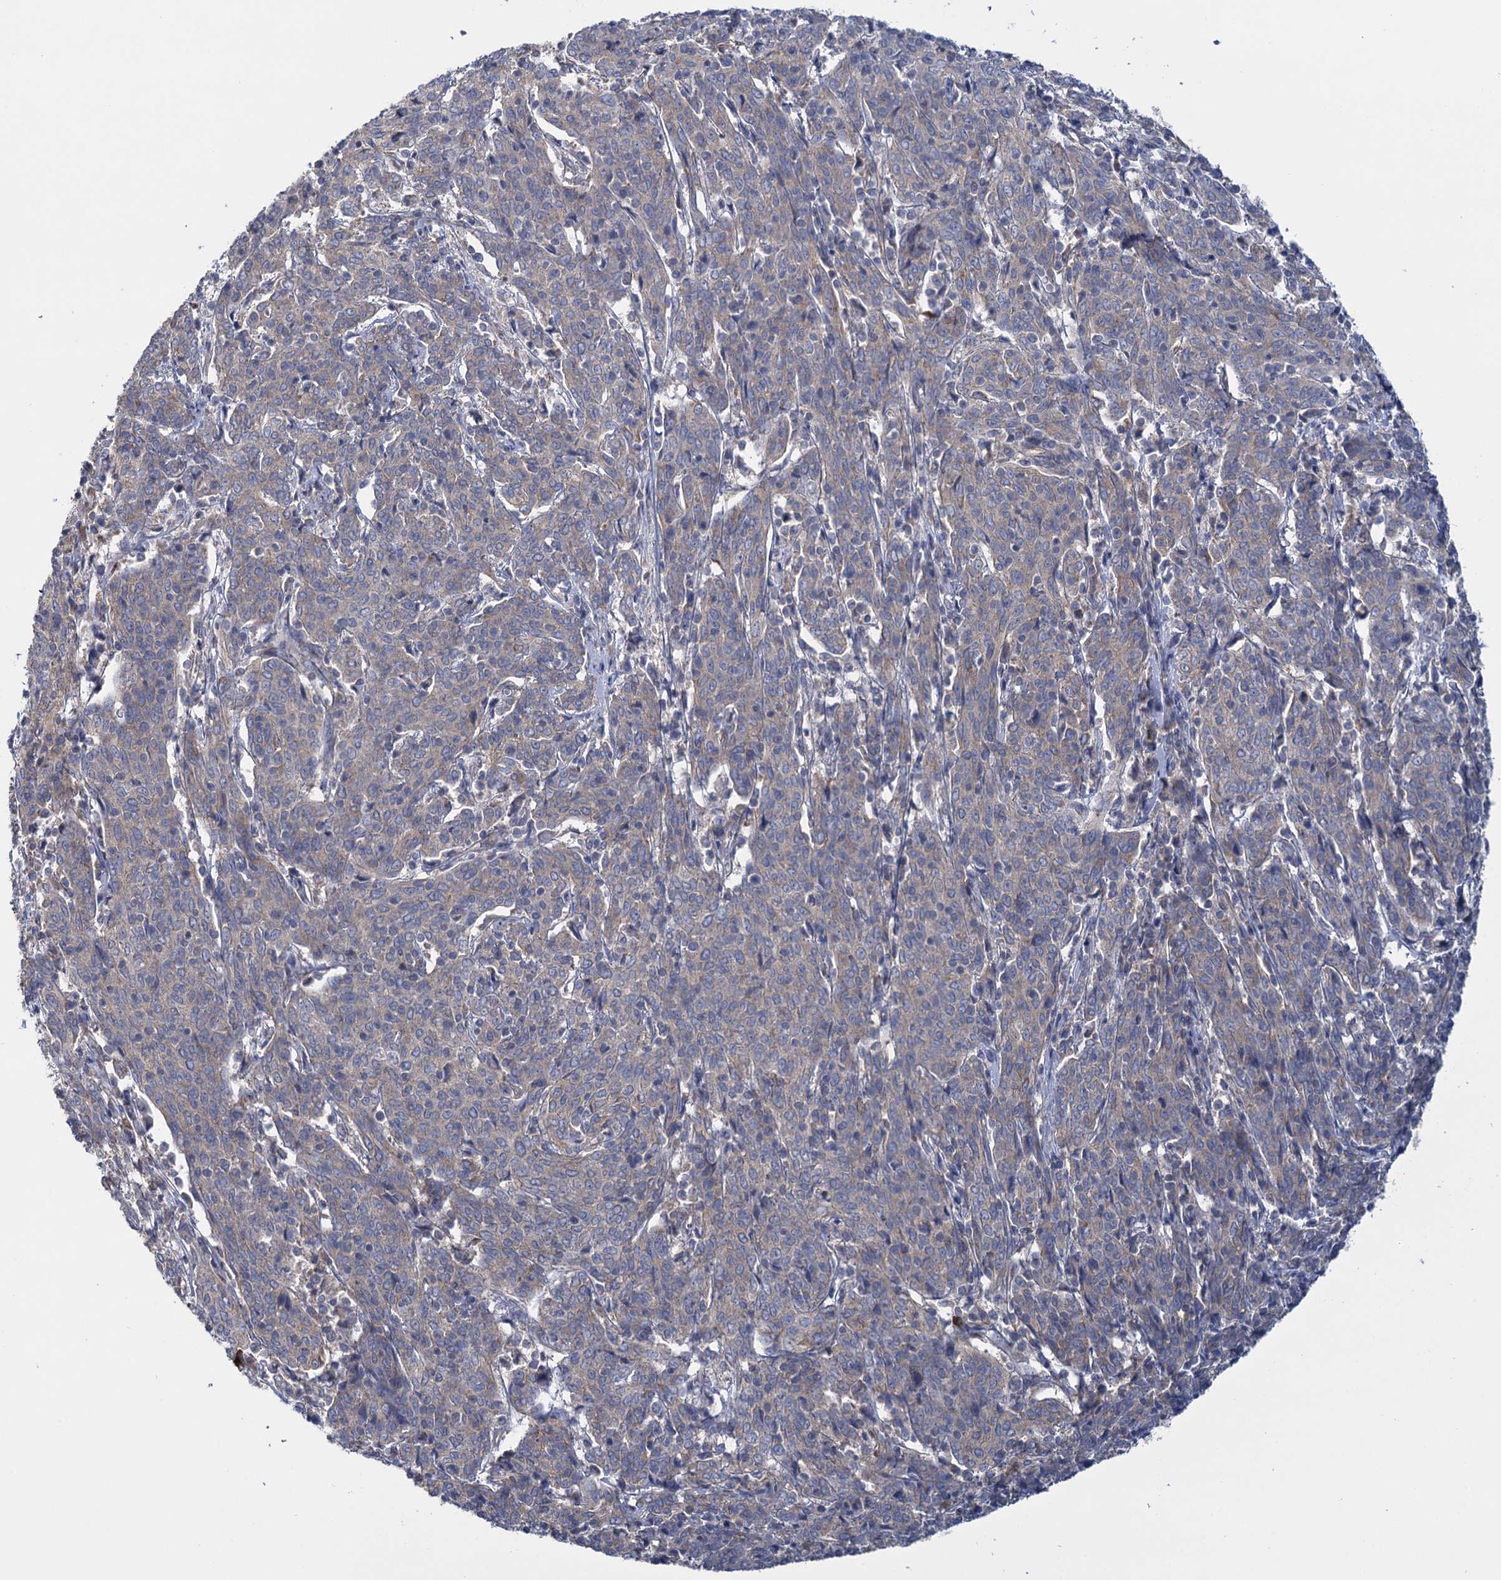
{"staining": {"intensity": "moderate", "quantity": "25%-75%", "location": "cytoplasmic/membranous"}, "tissue": "cervical cancer", "cell_type": "Tumor cells", "image_type": "cancer", "snomed": [{"axis": "morphology", "description": "Squamous cell carcinoma, NOS"}, {"axis": "topography", "description": "Cervix"}], "caption": "Protein expression analysis of human cervical squamous cell carcinoma reveals moderate cytoplasmic/membranous expression in about 25%-75% of tumor cells.", "gene": "GSTM2", "patient": {"sex": "female", "age": 67}}